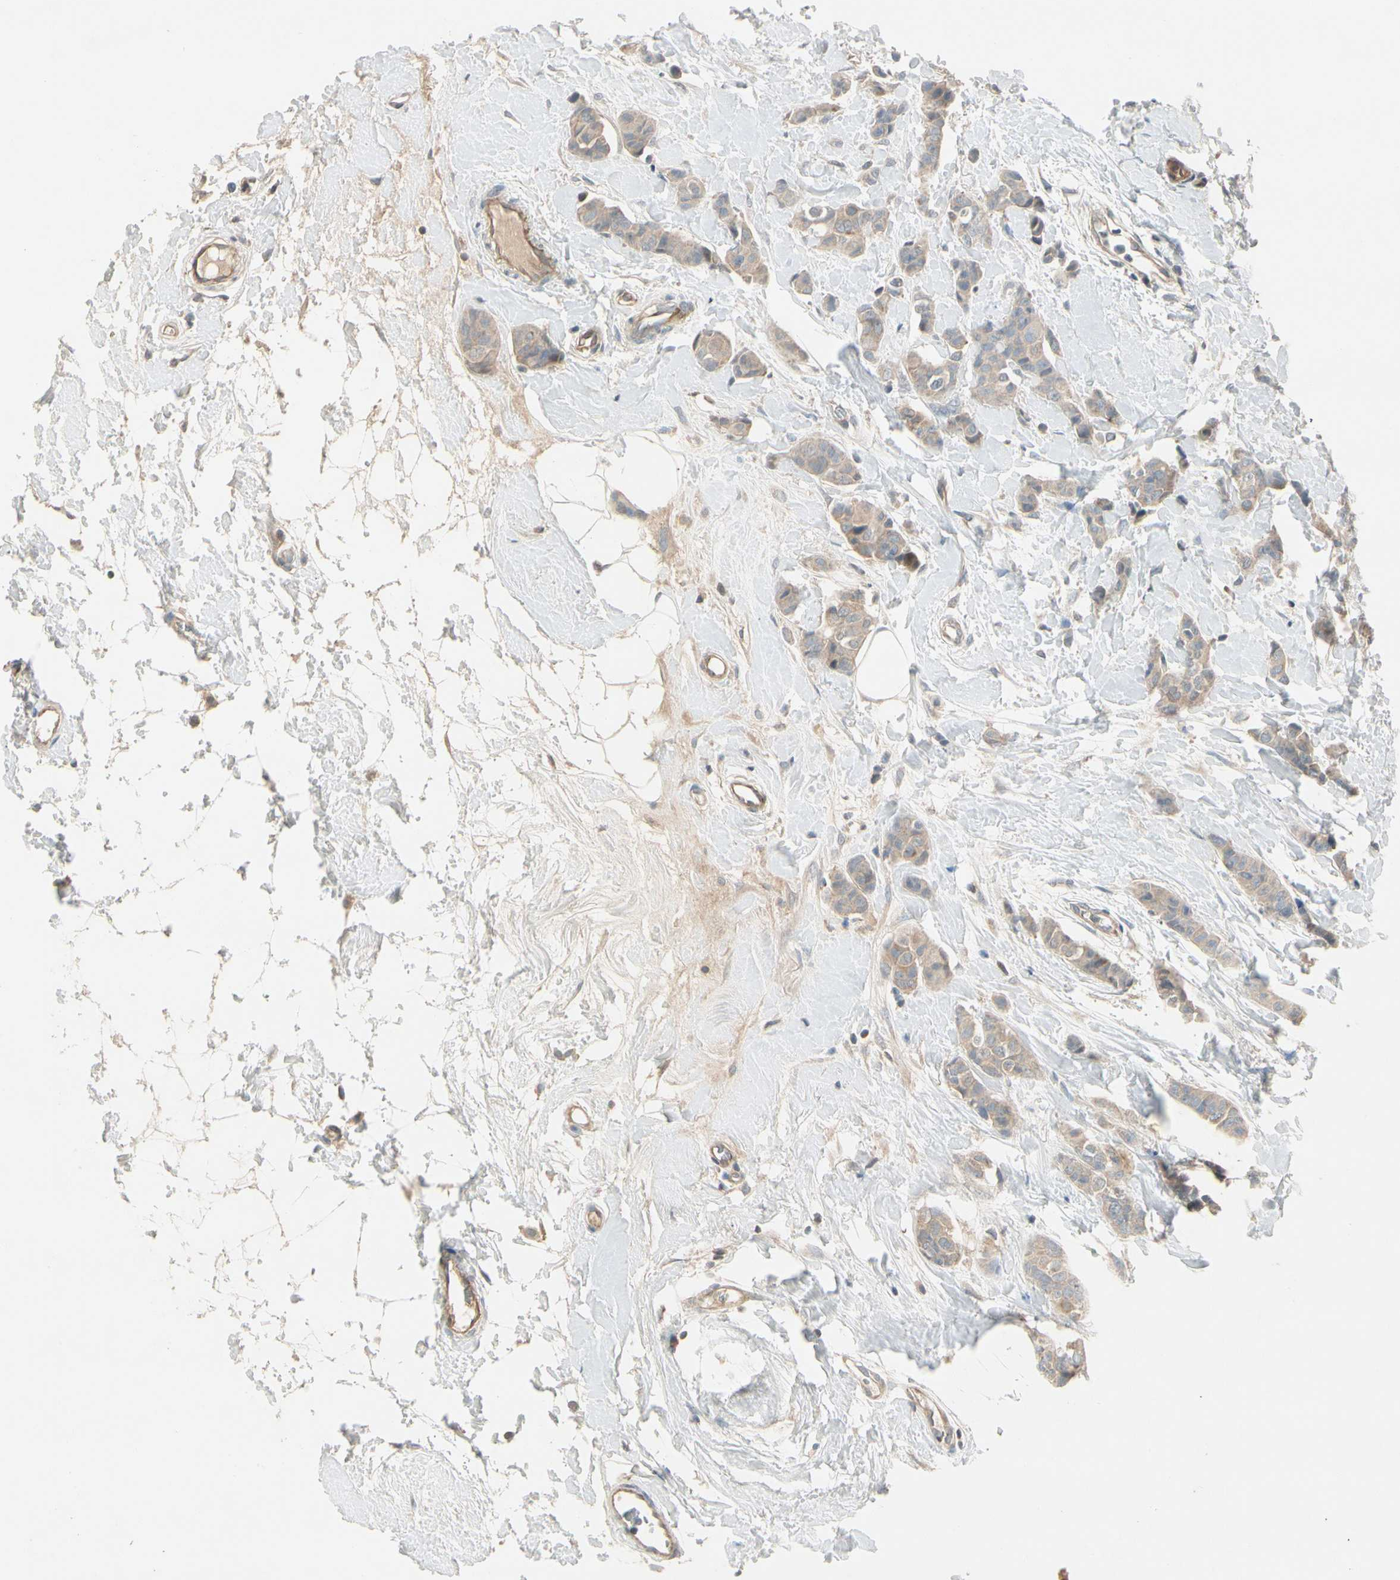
{"staining": {"intensity": "weak", "quantity": ">75%", "location": "cytoplasmic/membranous"}, "tissue": "breast cancer", "cell_type": "Tumor cells", "image_type": "cancer", "snomed": [{"axis": "morphology", "description": "Normal tissue, NOS"}, {"axis": "morphology", "description": "Duct carcinoma"}, {"axis": "topography", "description": "Breast"}], "caption": "This is a photomicrograph of immunohistochemistry (IHC) staining of infiltrating ductal carcinoma (breast), which shows weak staining in the cytoplasmic/membranous of tumor cells.", "gene": "PPP3CB", "patient": {"sex": "female", "age": 40}}